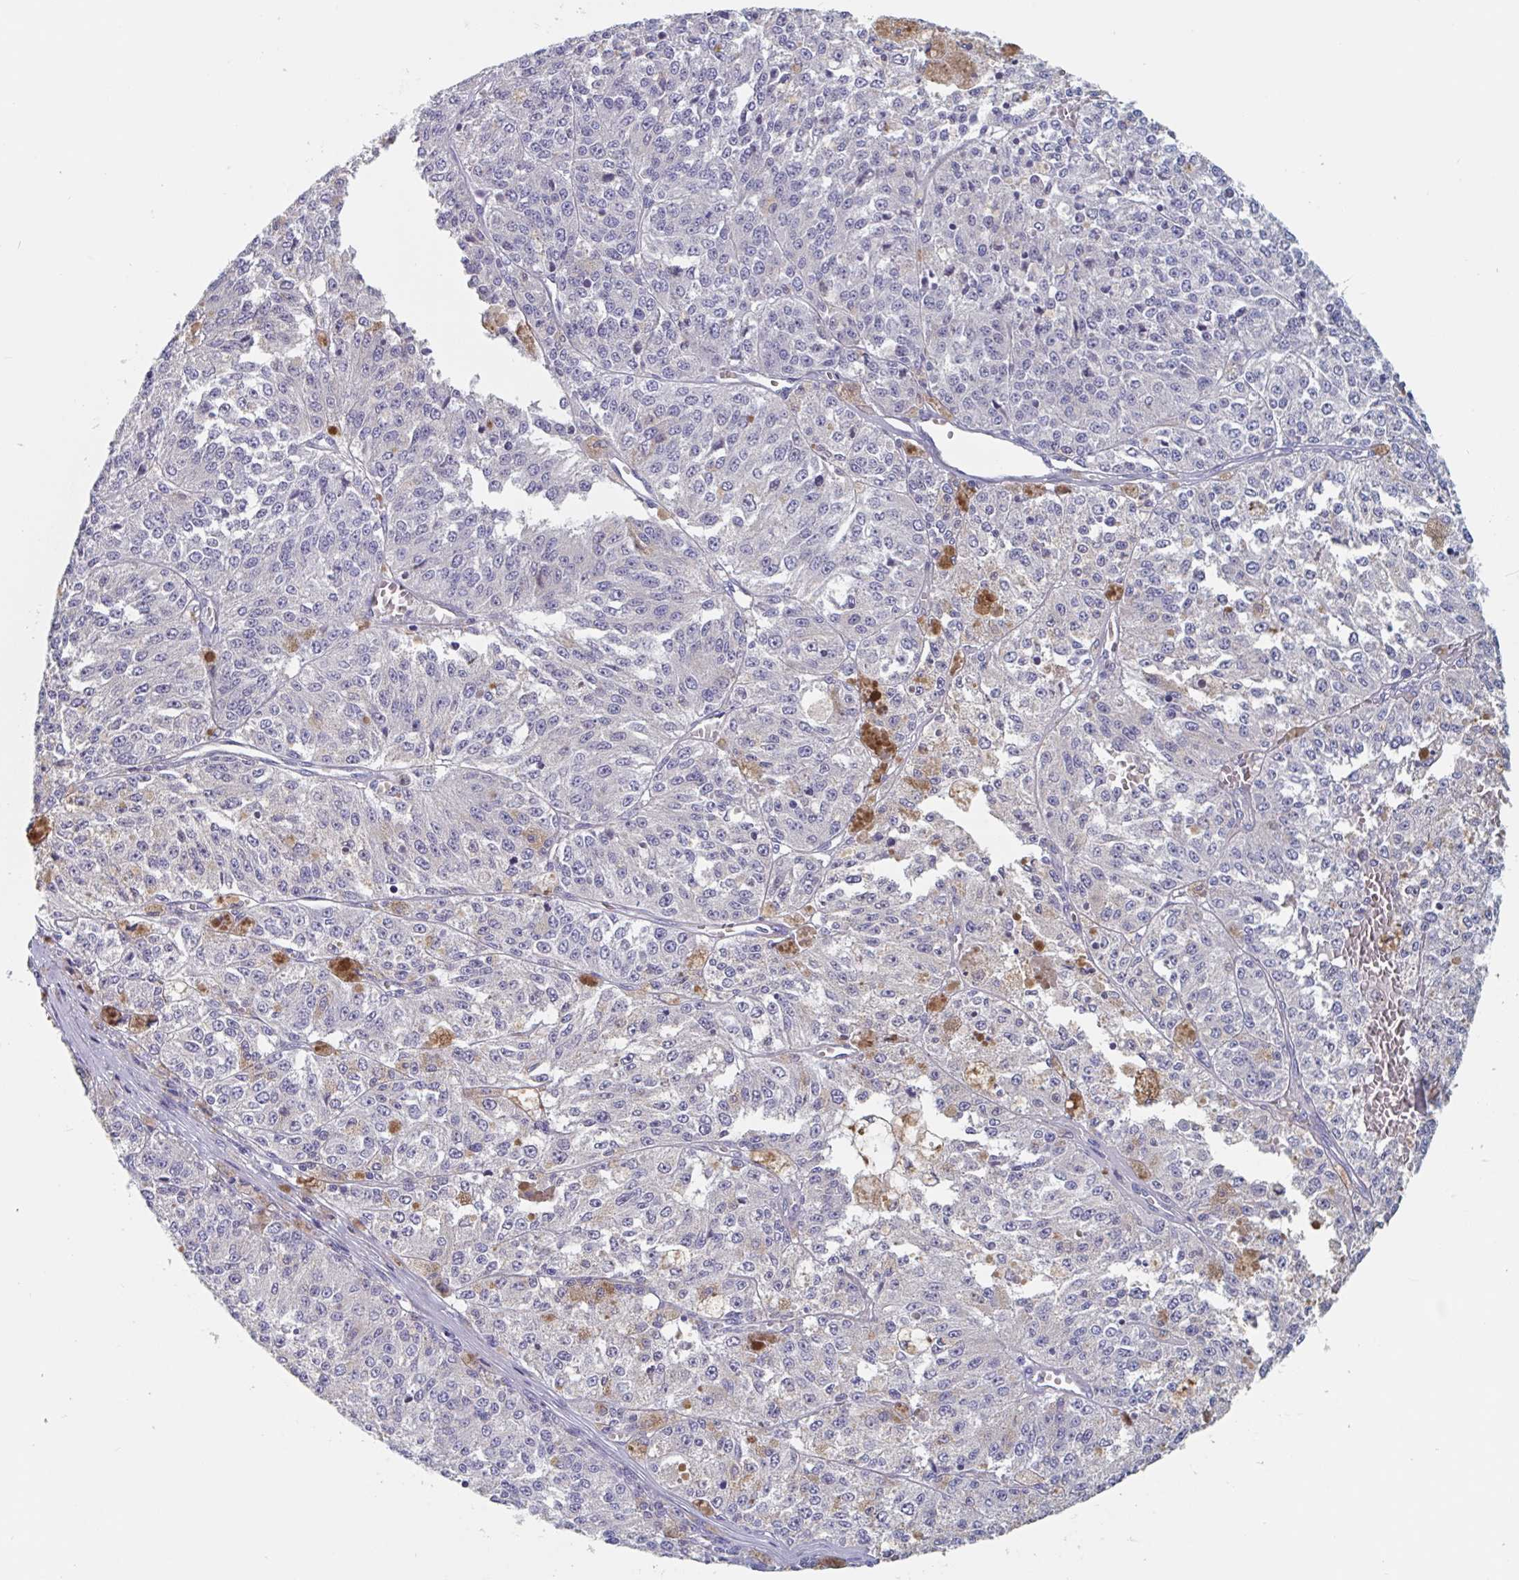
{"staining": {"intensity": "negative", "quantity": "none", "location": "none"}, "tissue": "melanoma", "cell_type": "Tumor cells", "image_type": "cancer", "snomed": [{"axis": "morphology", "description": "Malignant melanoma, Metastatic site"}, {"axis": "topography", "description": "Lymph node"}], "caption": "This is a histopathology image of immunohistochemistry staining of malignant melanoma (metastatic site), which shows no expression in tumor cells. (Stains: DAB immunohistochemistry with hematoxylin counter stain, Microscopy: brightfield microscopy at high magnification).", "gene": "ABHD16A", "patient": {"sex": "female", "age": 64}}